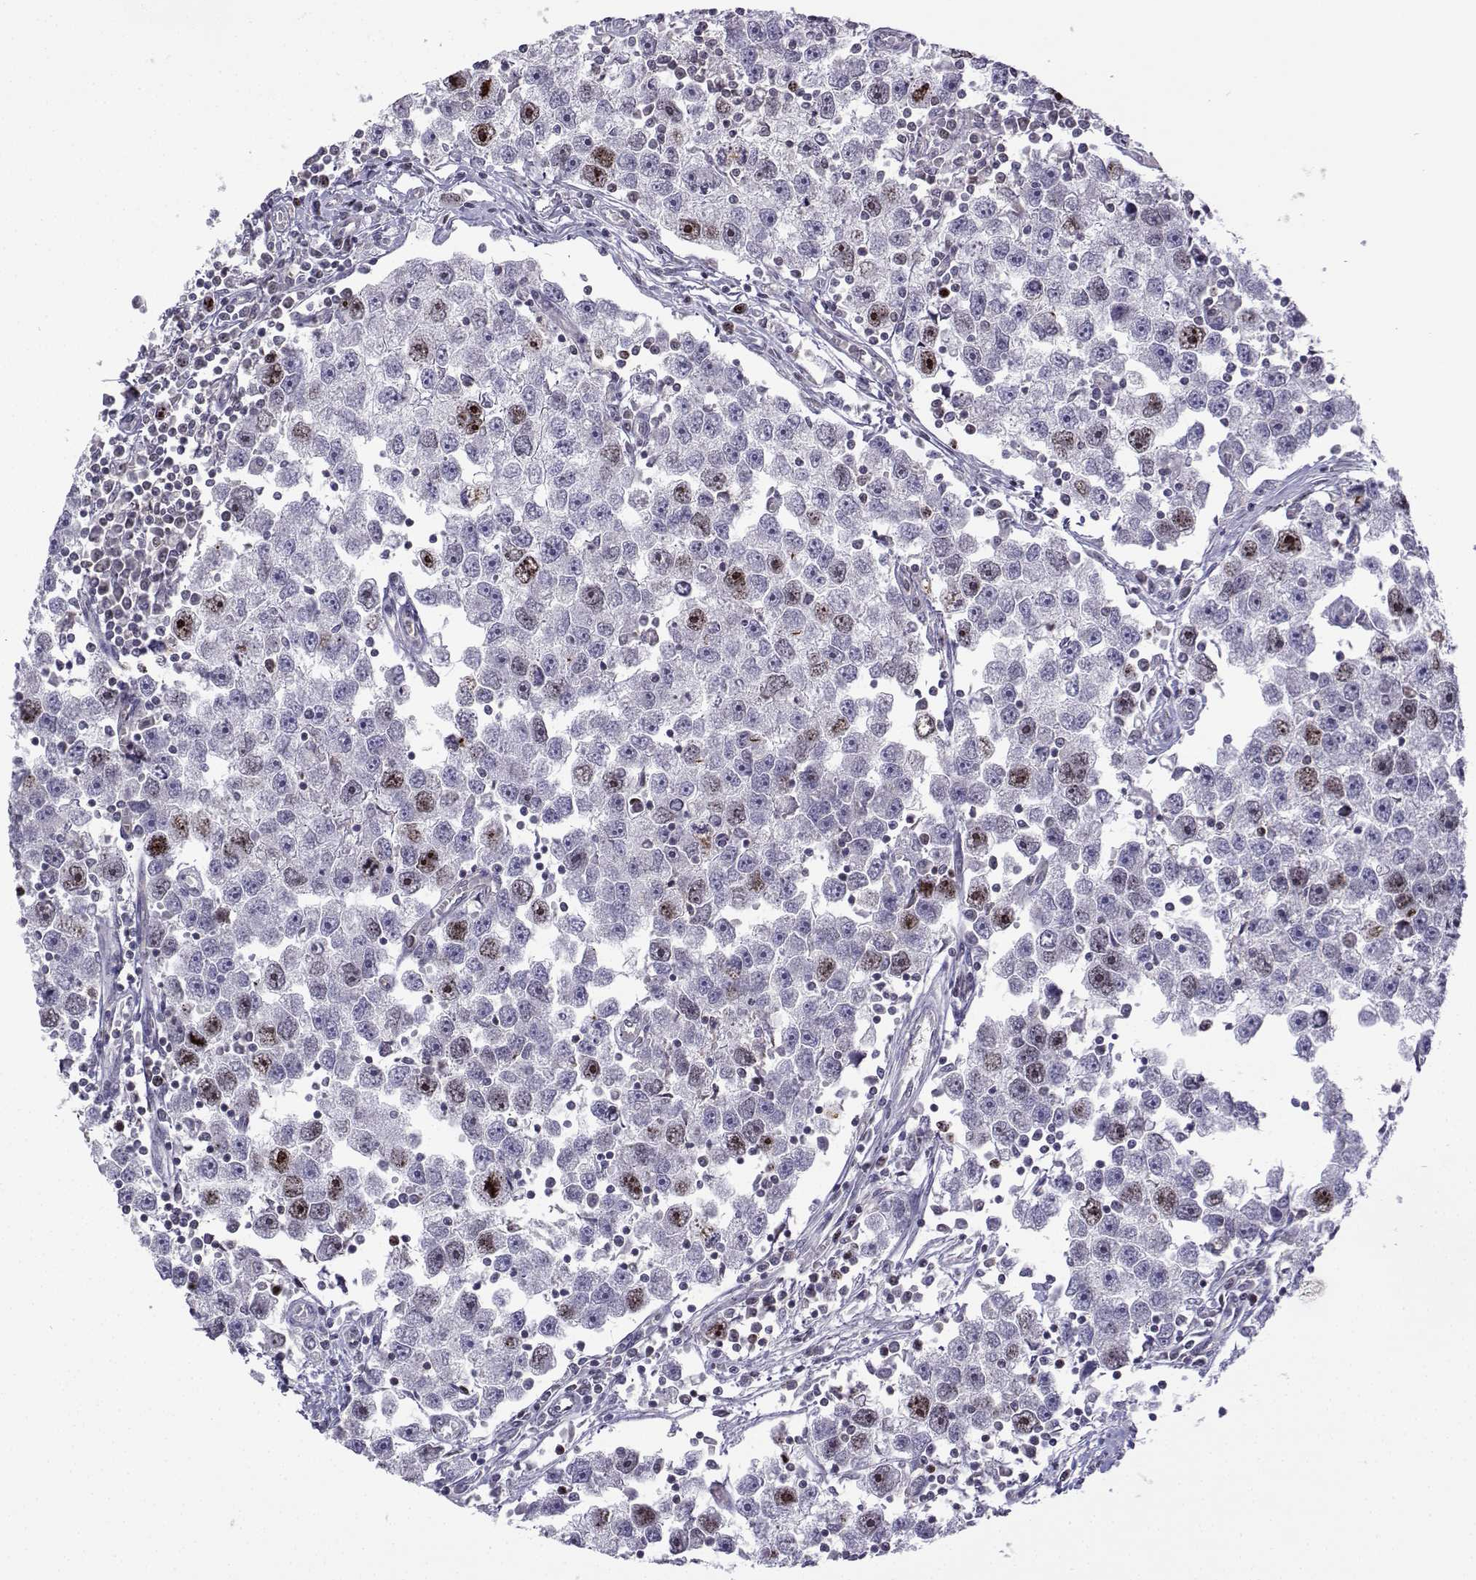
{"staining": {"intensity": "moderate", "quantity": "<25%", "location": "nuclear"}, "tissue": "testis cancer", "cell_type": "Tumor cells", "image_type": "cancer", "snomed": [{"axis": "morphology", "description": "Seminoma, NOS"}, {"axis": "topography", "description": "Testis"}], "caption": "Seminoma (testis) stained with a protein marker exhibits moderate staining in tumor cells.", "gene": "INCENP", "patient": {"sex": "male", "age": 30}}